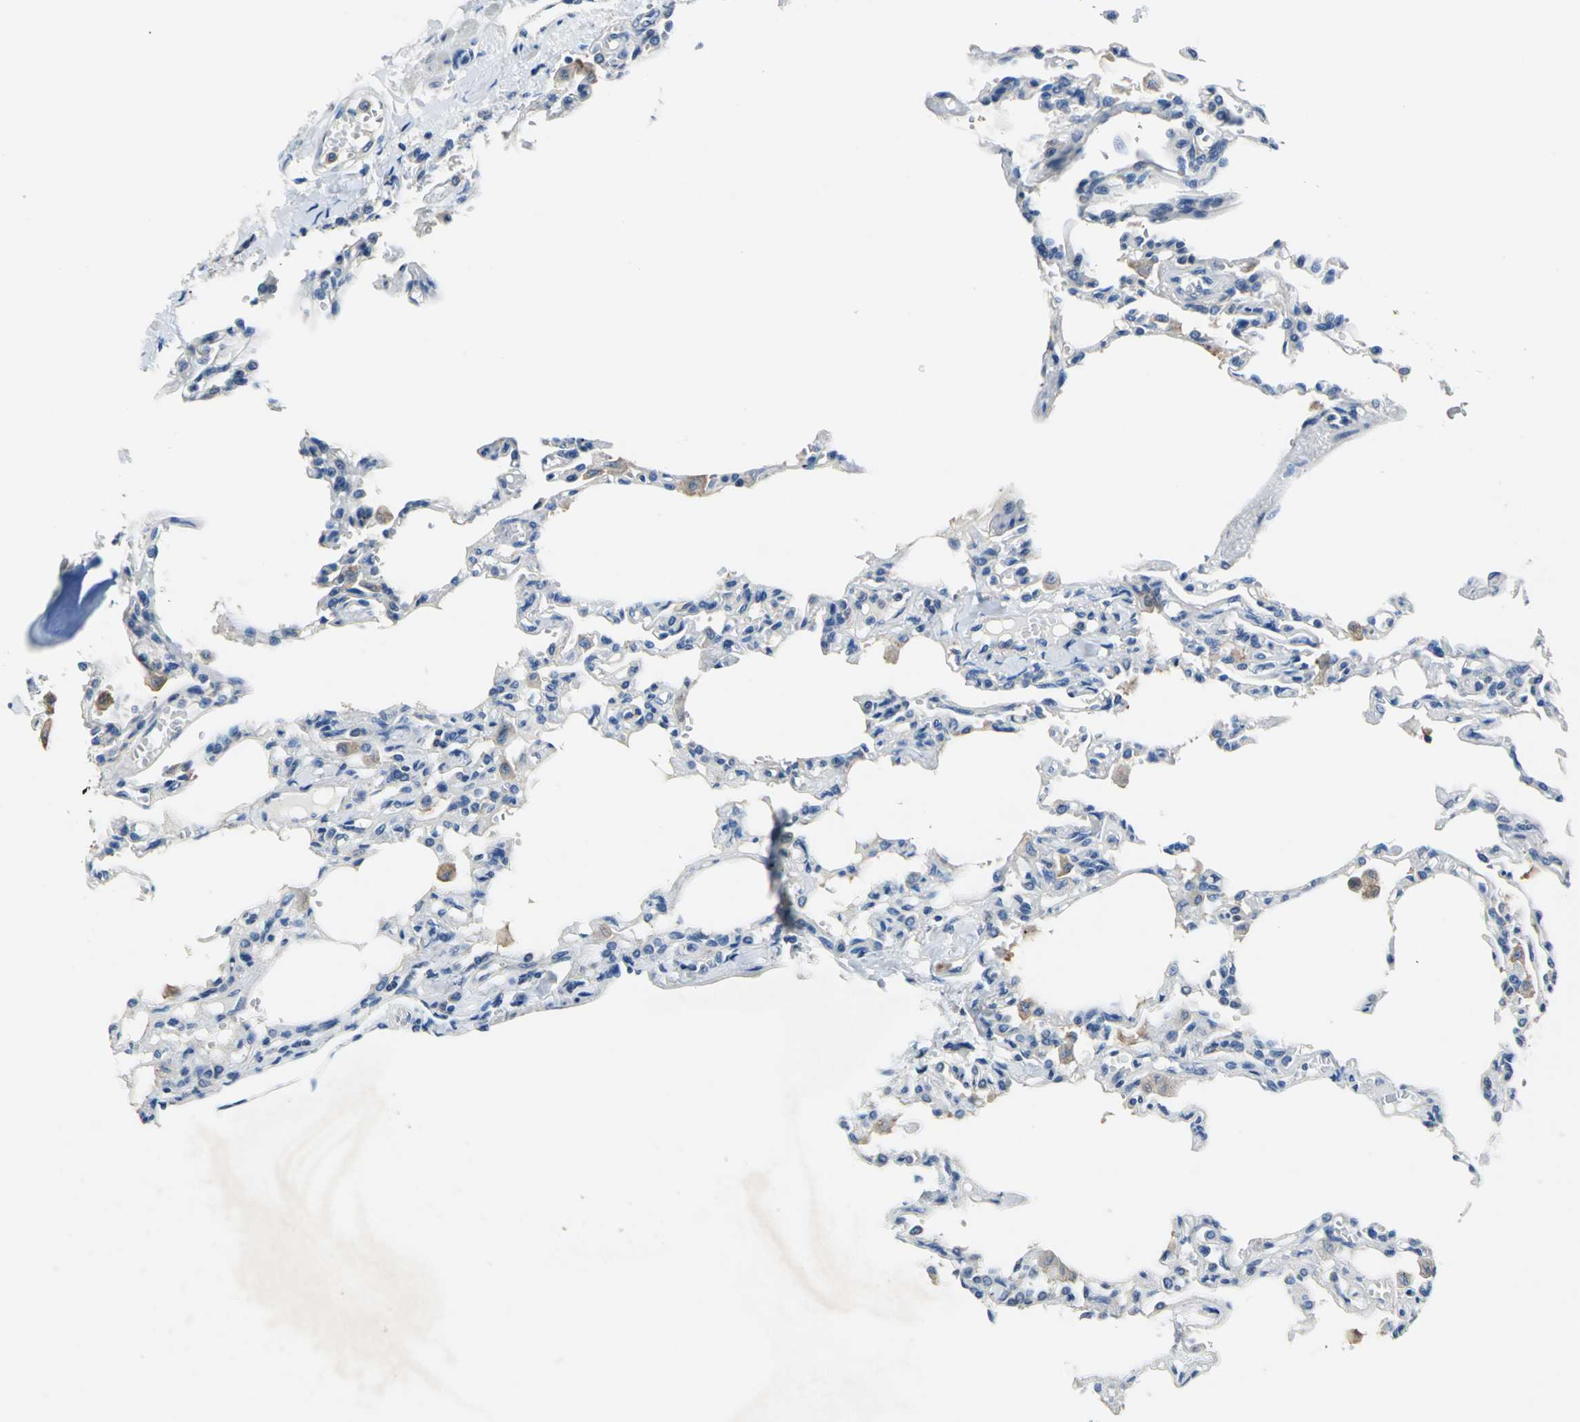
{"staining": {"intensity": "negative", "quantity": "none", "location": "none"}, "tissue": "lung", "cell_type": "Alveolar cells", "image_type": "normal", "snomed": [{"axis": "morphology", "description": "Normal tissue, NOS"}, {"axis": "topography", "description": "Lung"}], "caption": "This image is of unremarkable lung stained with immunohistochemistry to label a protein in brown with the nuclei are counter-stained blue. There is no expression in alveolar cells.", "gene": "DDX3X", "patient": {"sex": "male", "age": 21}}